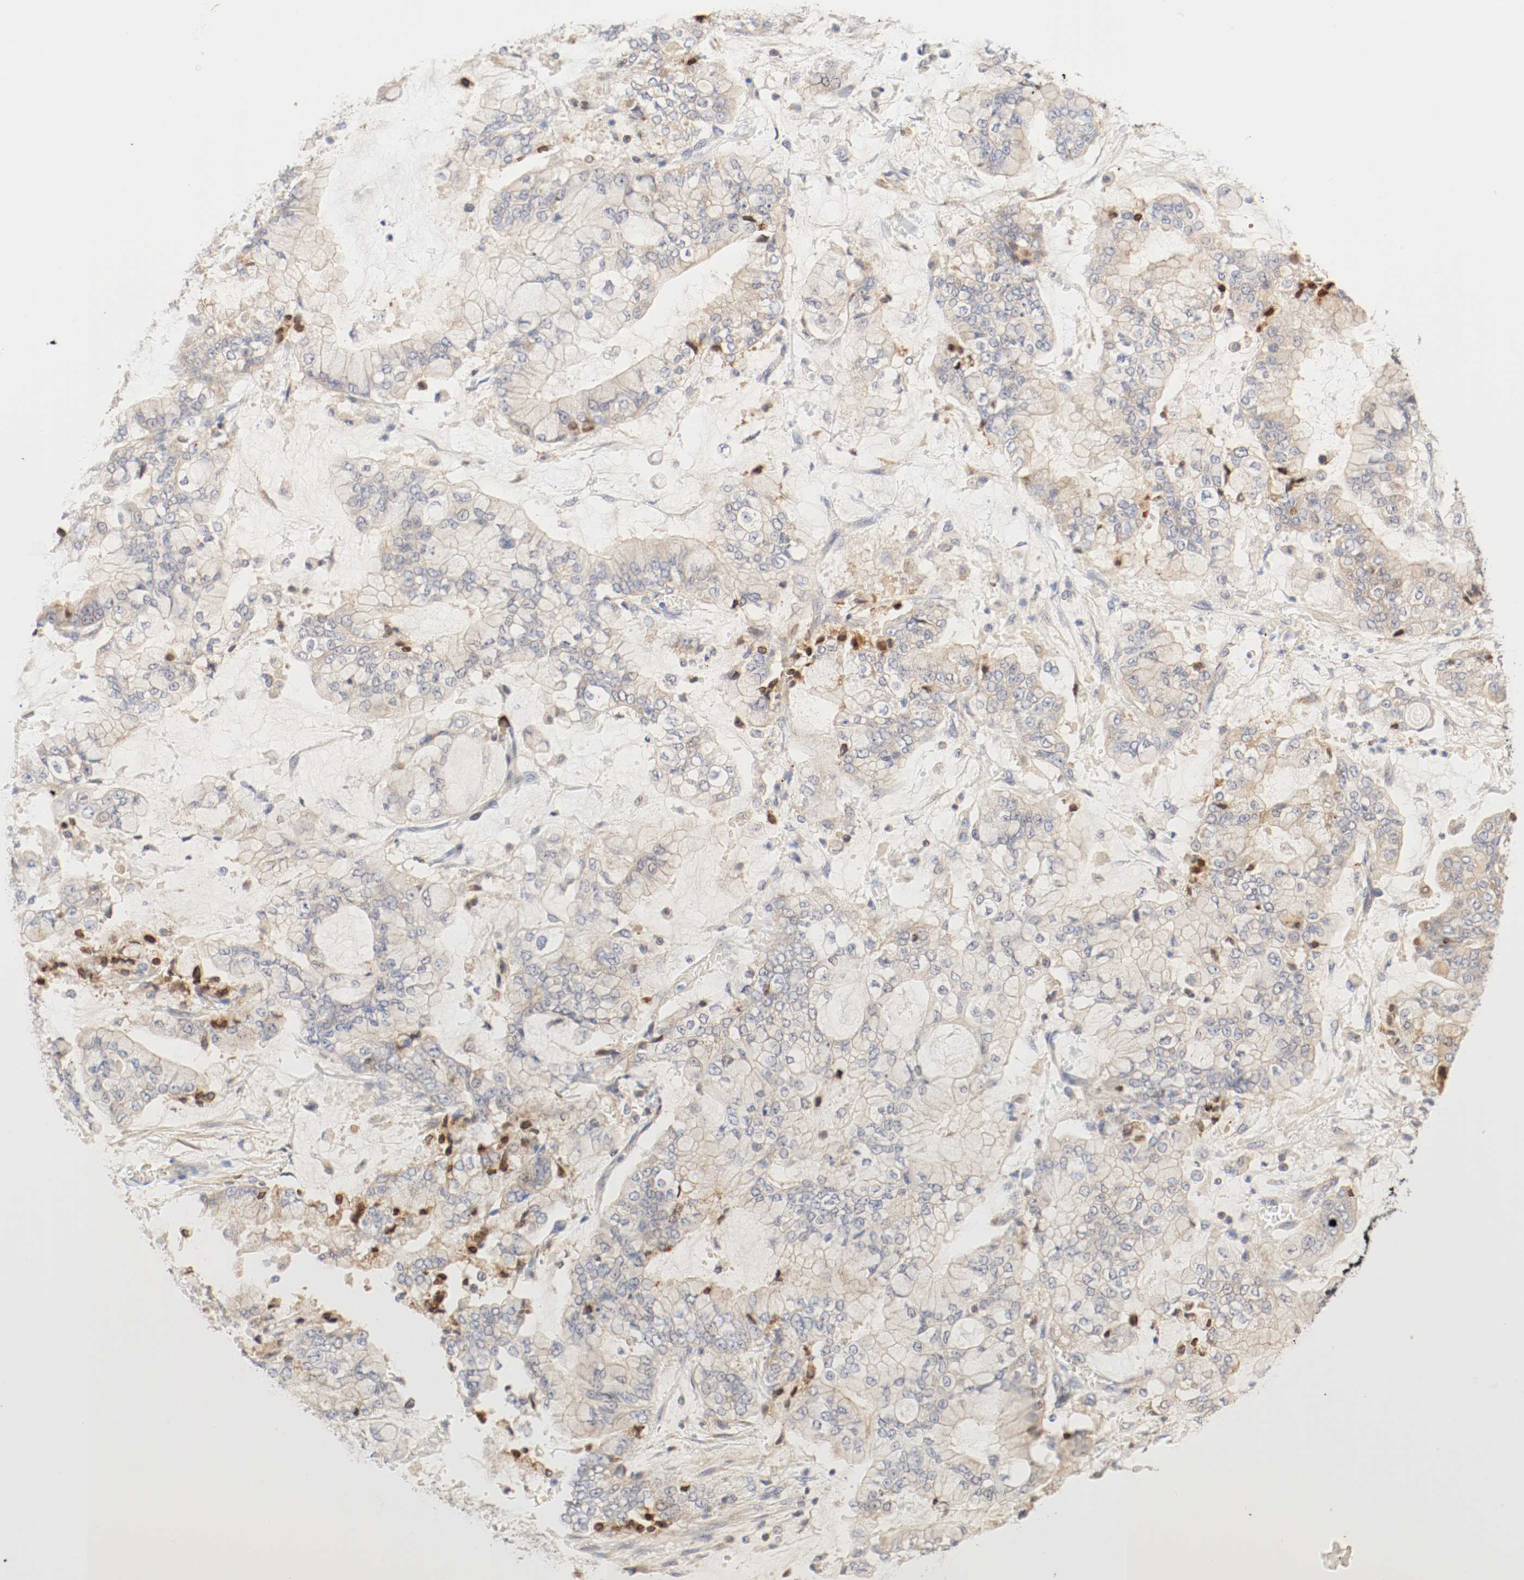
{"staining": {"intensity": "moderate", "quantity": ">75%", "location": "cytoplasmic/membranous"}, "tissue": "stomach cancer", "cell_type": "Tumor cells", "image_type": "cancer", "snomed": [{"axis": "morphology", "description": "Normal tissue, NOS"}, {"axis": "morphology", "description": "Adenocarcinoma, NOS"}, {"axis": "topography", "description": "Stomach, upper"}, {"axis": "topography", "description": "Stomach"}], "caption": "Stomach cancer was stained to show a protein in brown. There is medium levels of moderate cytoplasmic/membranous expression in approximately >75% of tumor cells.", "gene": "GIT1", "patient": {"sex": "male", "age": 76}}